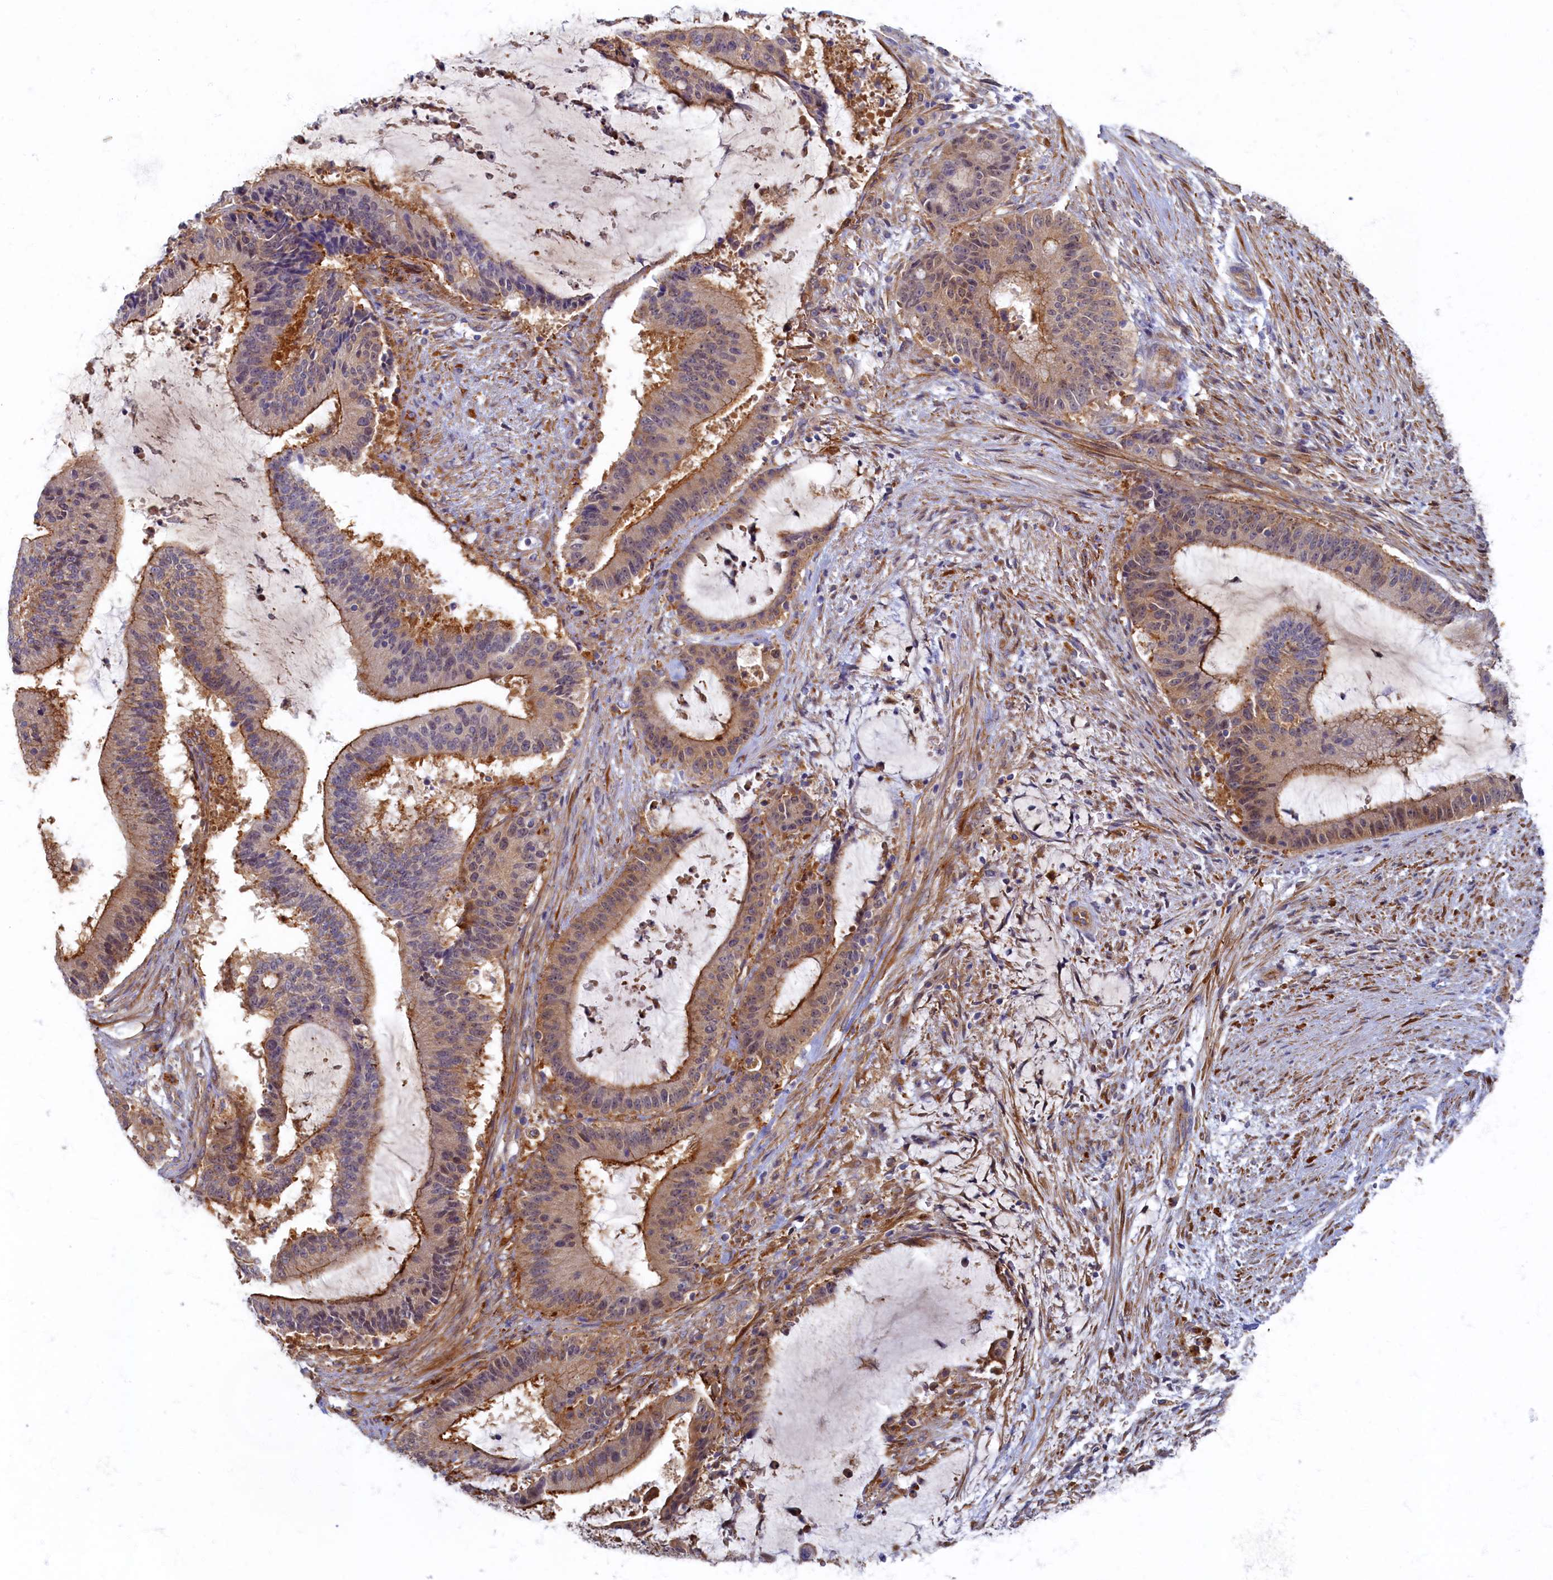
{"staining": {"intensity": "moderate", "quantity": "25%-75%", "location": "cytoplasmic/membranous,nuclear"}, "tissue": "liver cancer", "cell_type": "Tumor cells", "image_type": "cancer", "snomed": [{"axis": "morphology", "description": "Normal tissue, NOS"}, {"axis": "morphology", "description": "Cholangiocarcinoma"}, {"axis": "topography", "description": "Liver"}, {"axis": "topography", "description": "Peripheral nerve tissue"}], "caption": "Protein staining shows moderate cytoplasmic/membranous and nuclear staining in approximately 25%-75% of tumor cells in liver cancer.", "gene": "PSMG2", "patient": {"sex": "female", "age": 73}}